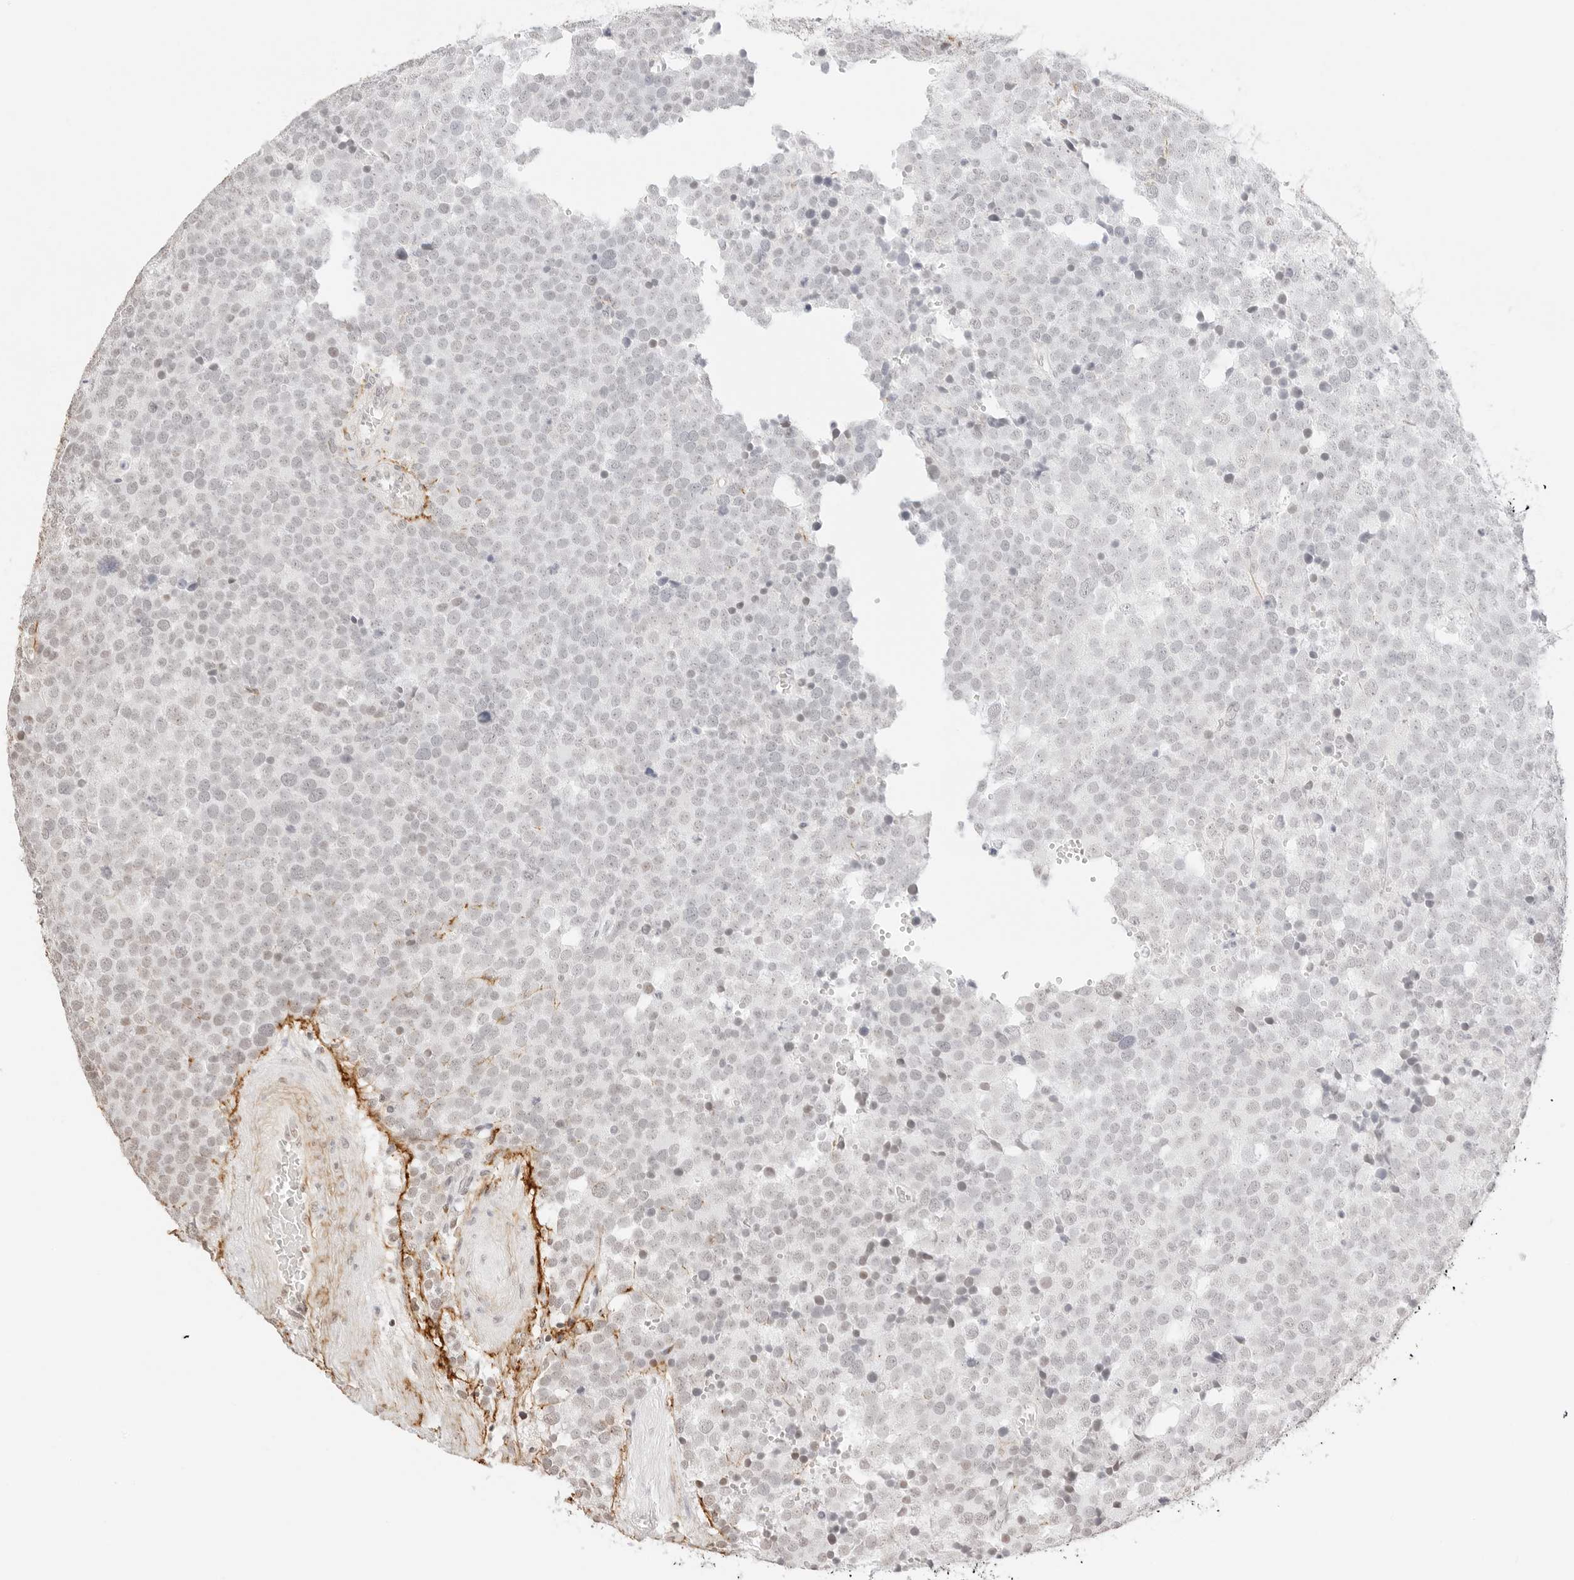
{"staining": {"intensity": "negative", "quantity": "none", "location": "none"}, "tissue": "testis cancer", "cell_type": "Tumor cells", "image_type": "cancer", "snomed": [{"axis": "morphology", "description": "Seminoma, NOS"}, {"axis": "topography", "description": "Testis"}], "caption": "DAB (3,3'-diaminobenzidine) immunohistochemical staining of testis cancer (seminoma) exhibits no significant staining in tumor cells.", "gene": "FBLN5", "patient": {"sex": "male", "age": 71}}